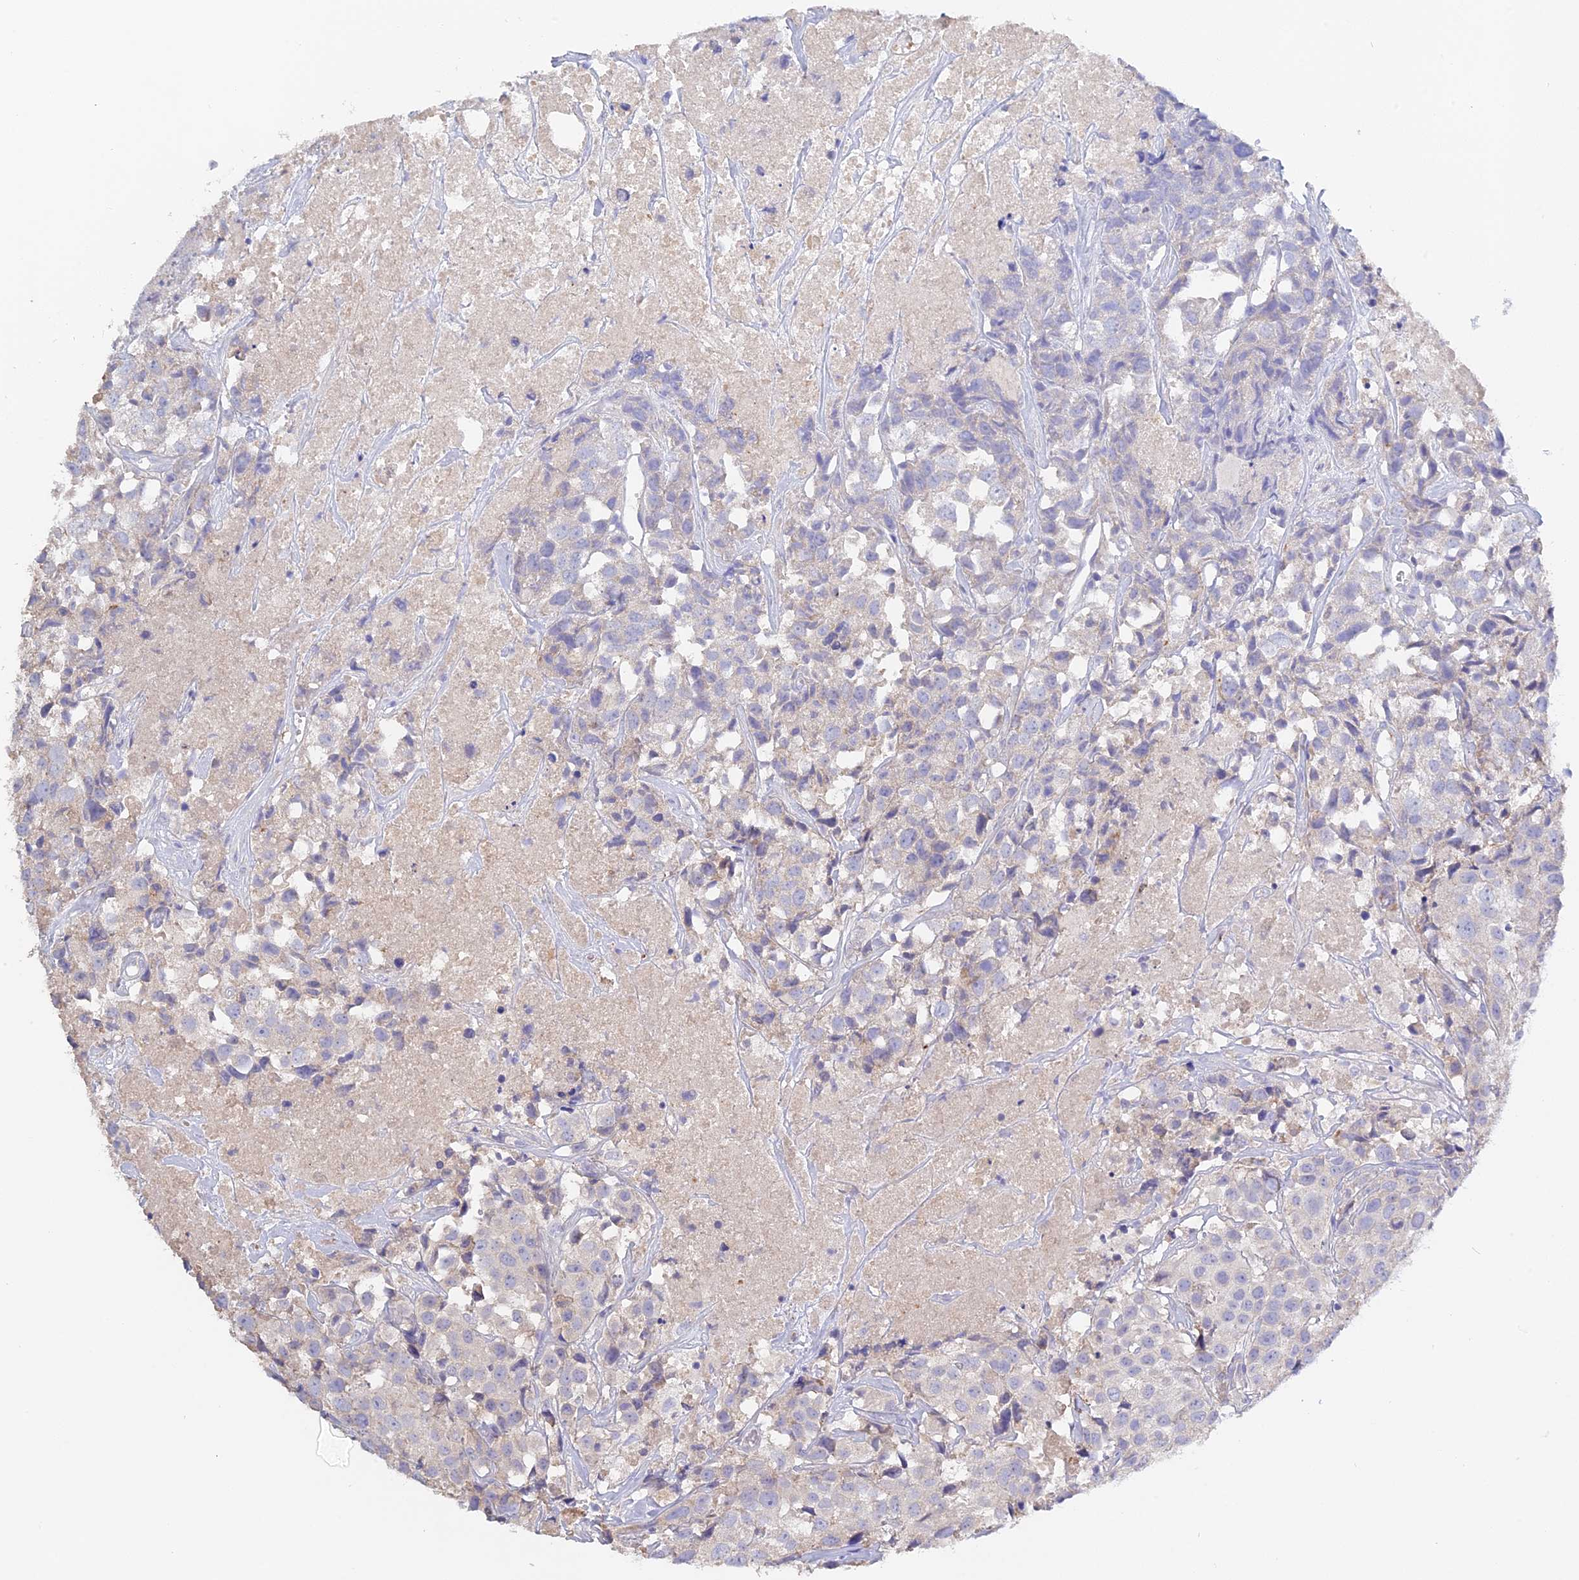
{"staining": {"intensity": "negative", "quantity": "none", "location": "none"}, "tissue": "urothelial cancer", "cell_type": "Tumor cells", "image_type": "cancer", "snomed": [{"axis": "morphology", "description": "Urothelial carcinoma, High grade"}, {"axis": "topography", "description": "Urinary bladder"}], "caption": "Tumor cells are negative for brown protein staining in urothelial cancer. Nuclei are stained in blue.", "gene": "ADGRA1", "patient": {"sex": "female", "age": 75}}